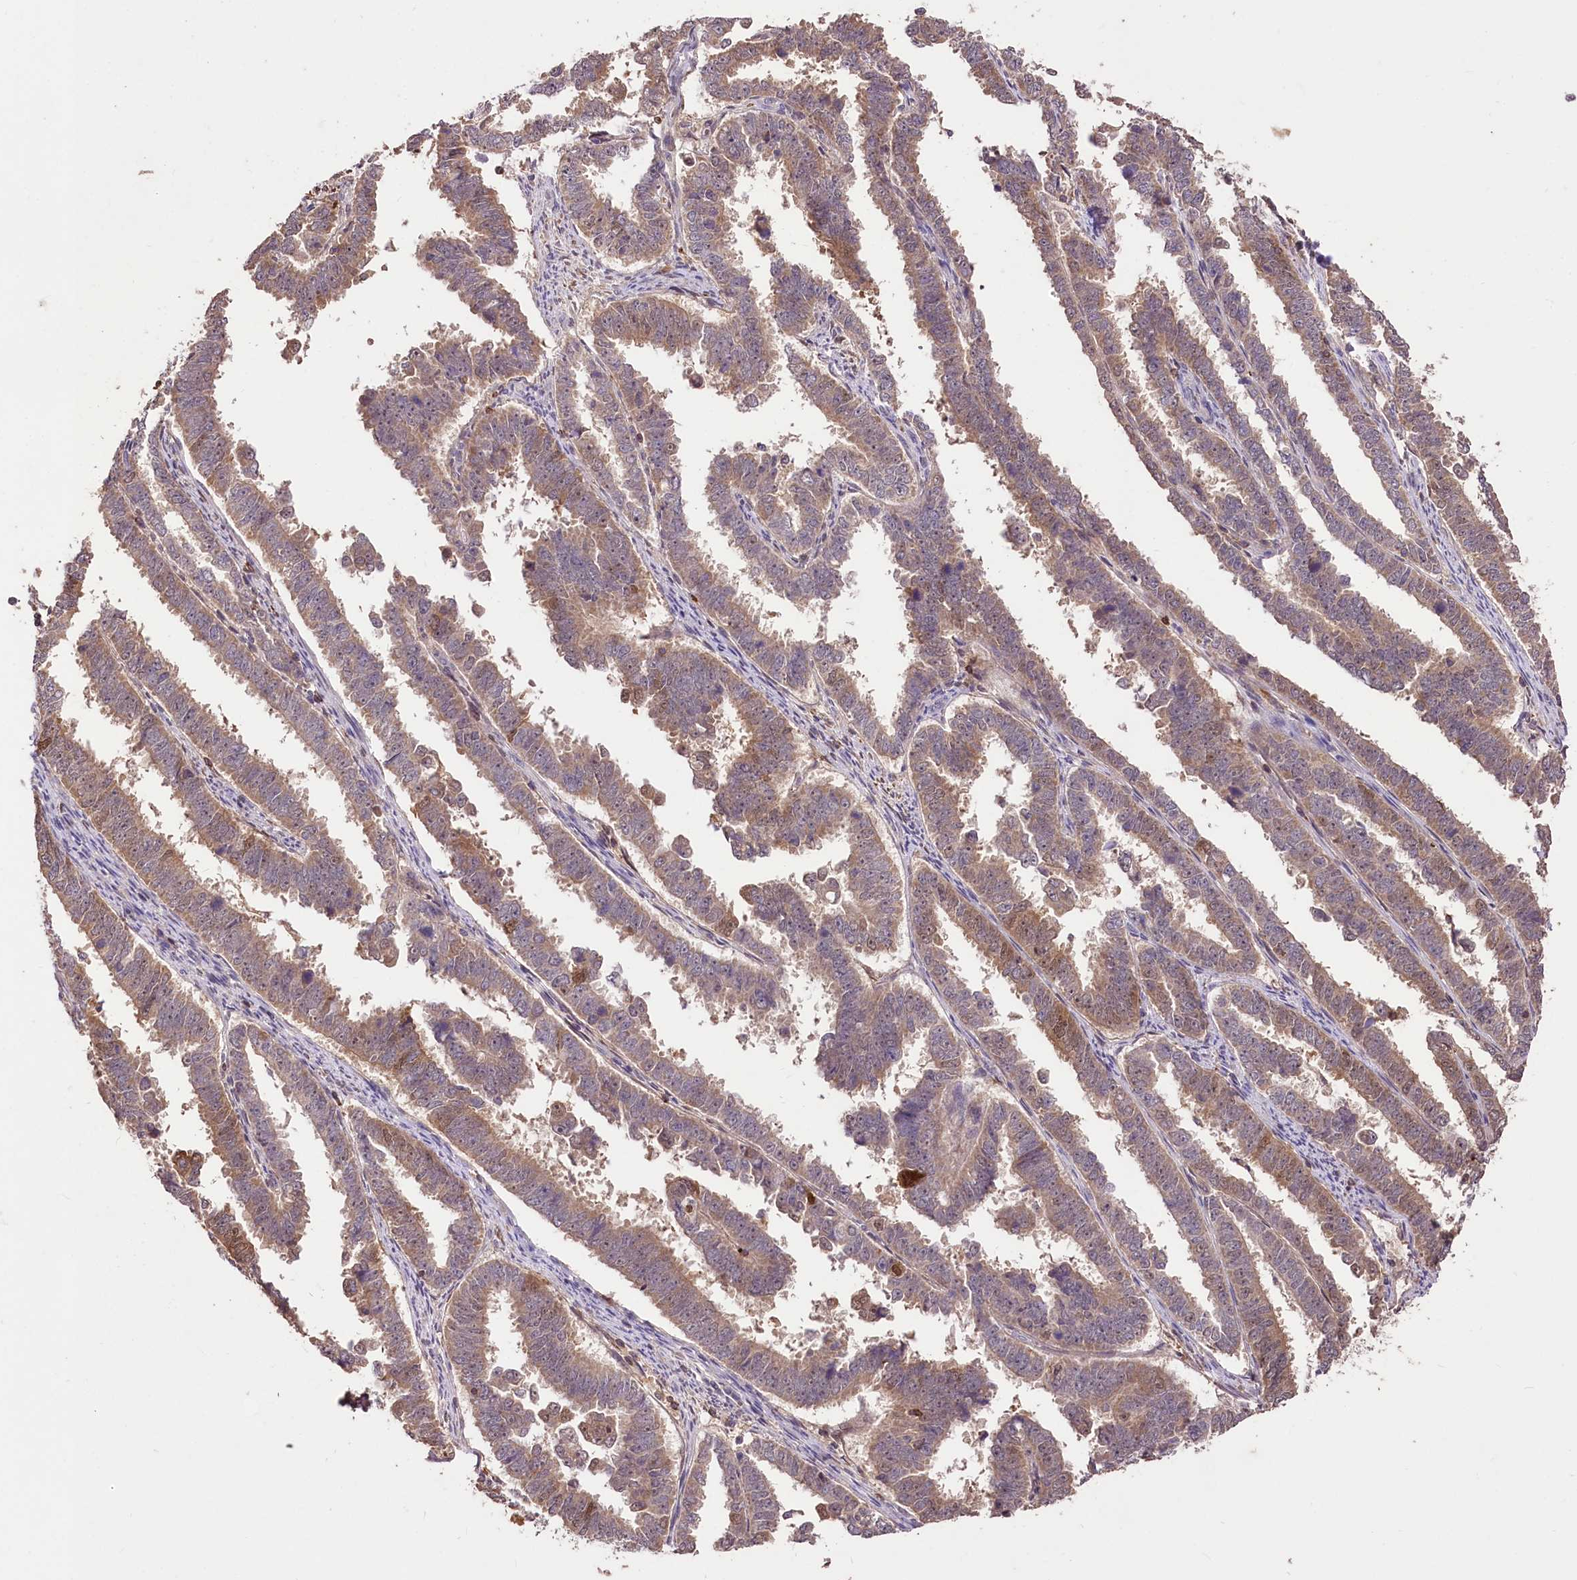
{"staining": {"intensity": "moderate", "quantity": "<25%", "location": "cytoplasmic/membranous,nuclear"}, "tissue": "endometrial cancer", "cell_type": "Tumor cells", "image_type": "cancer", "snomed": [{"axis": "morphology", "description": "Adenocarcinoma, NOS"}, {"axis": "topography", "description": "Endometrium"}], "caption": "Moderate cytoplasmic/membranous and nuclear expression is present in approximately <25% of tumor cells in endometrial adenocarcinoma.", "gene": "SERGEF", "patient": {"sex": "female", "age": 75}}